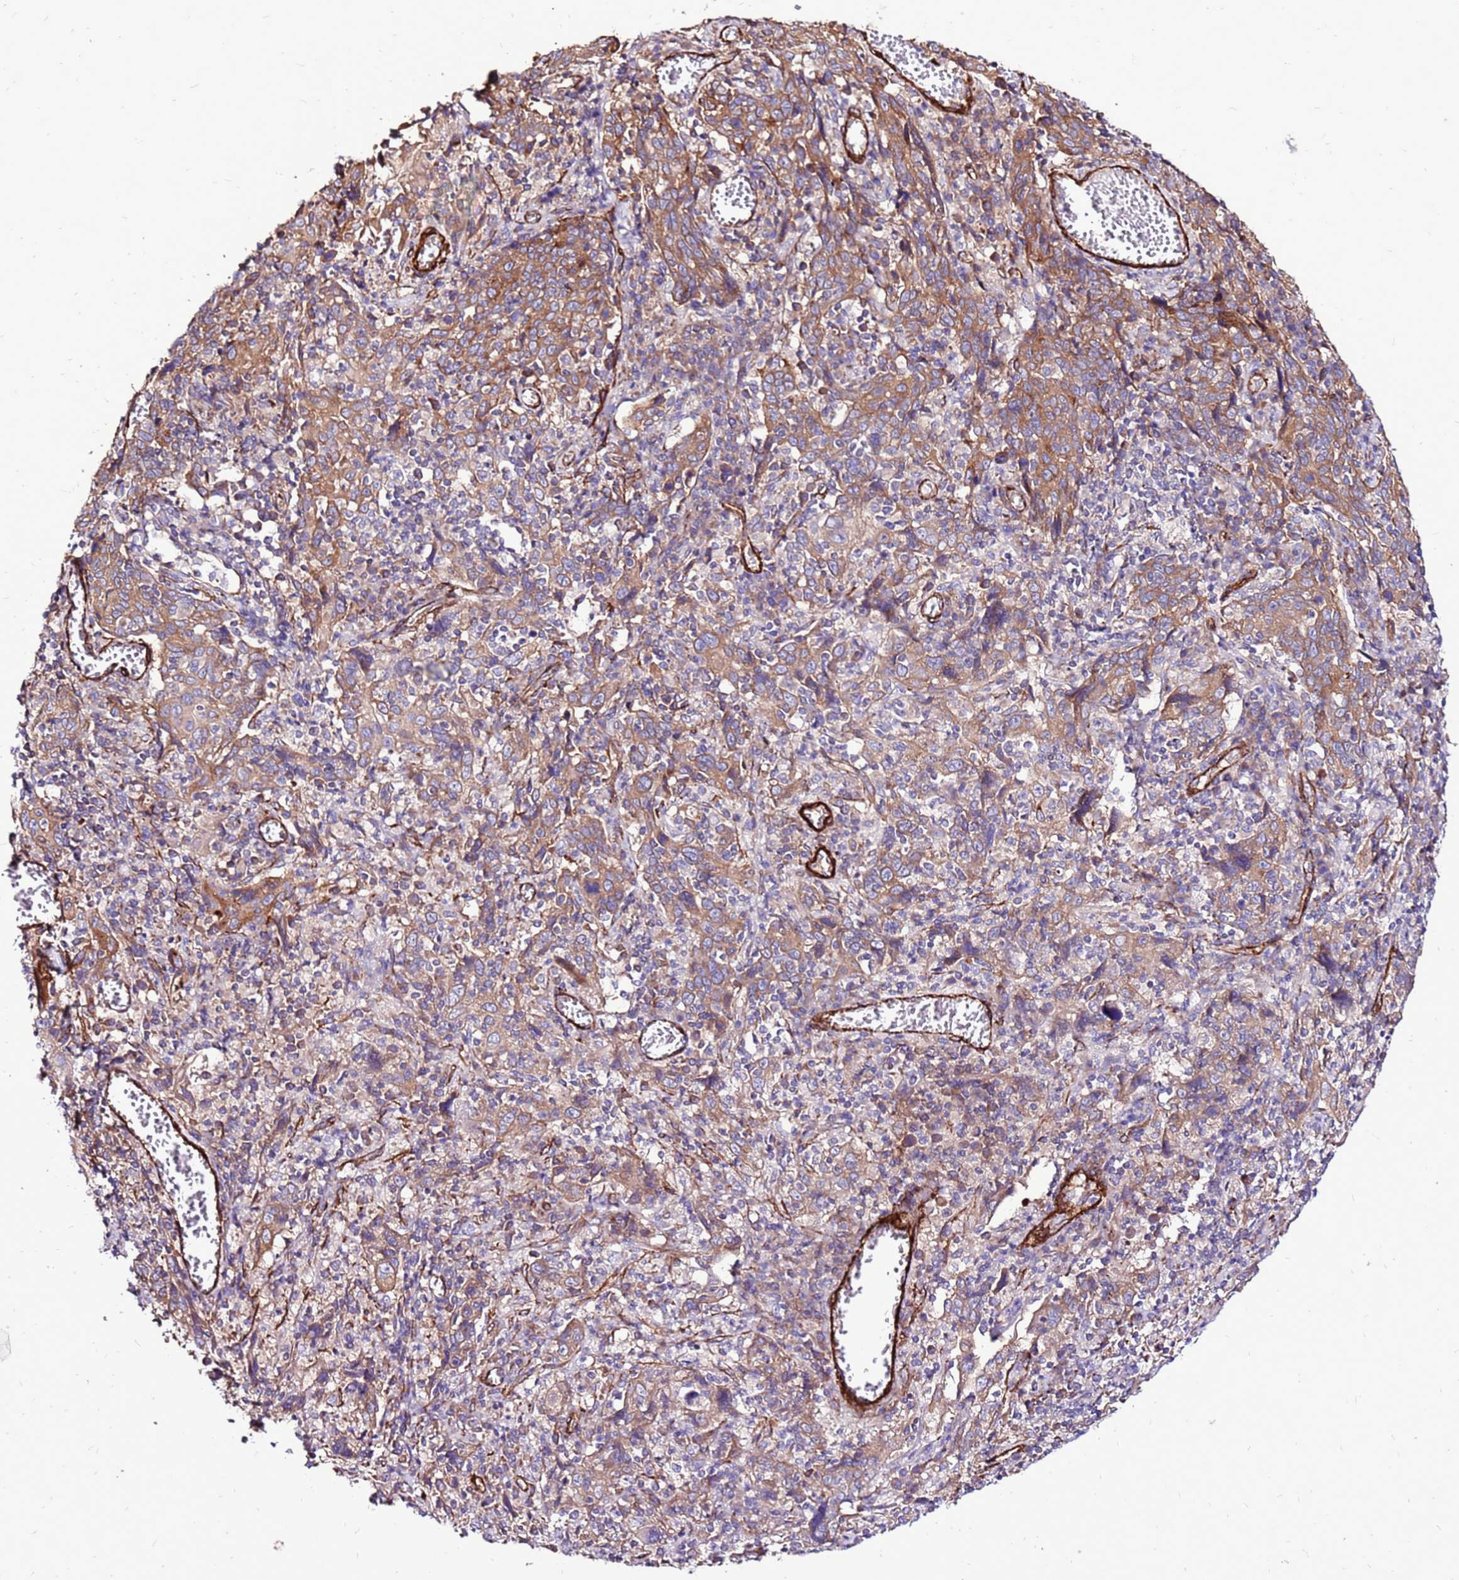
{"staining": {"intensity": "weak", "quantity": ">75%", "location": "cytoplasmic/membranous"}, "tissue": "cervical cancer", "cell_type": "Tumor cells", "image_type": "cancer", "snomed": [{"axis": "morphology", "description": "Squamous cell carcinoma, NOS"}, {"axis": "topography", "description": "Cervix"}], "caption": "IHC of human cervical cancer shows low levels of weak cytoplasmic/membranous expression in approximately >75% of tumor cells. (DAB IHC with brightfield microscopy, high magnification).", "gene": "EI24", "patient": {"sex": "female", "age": 46}}